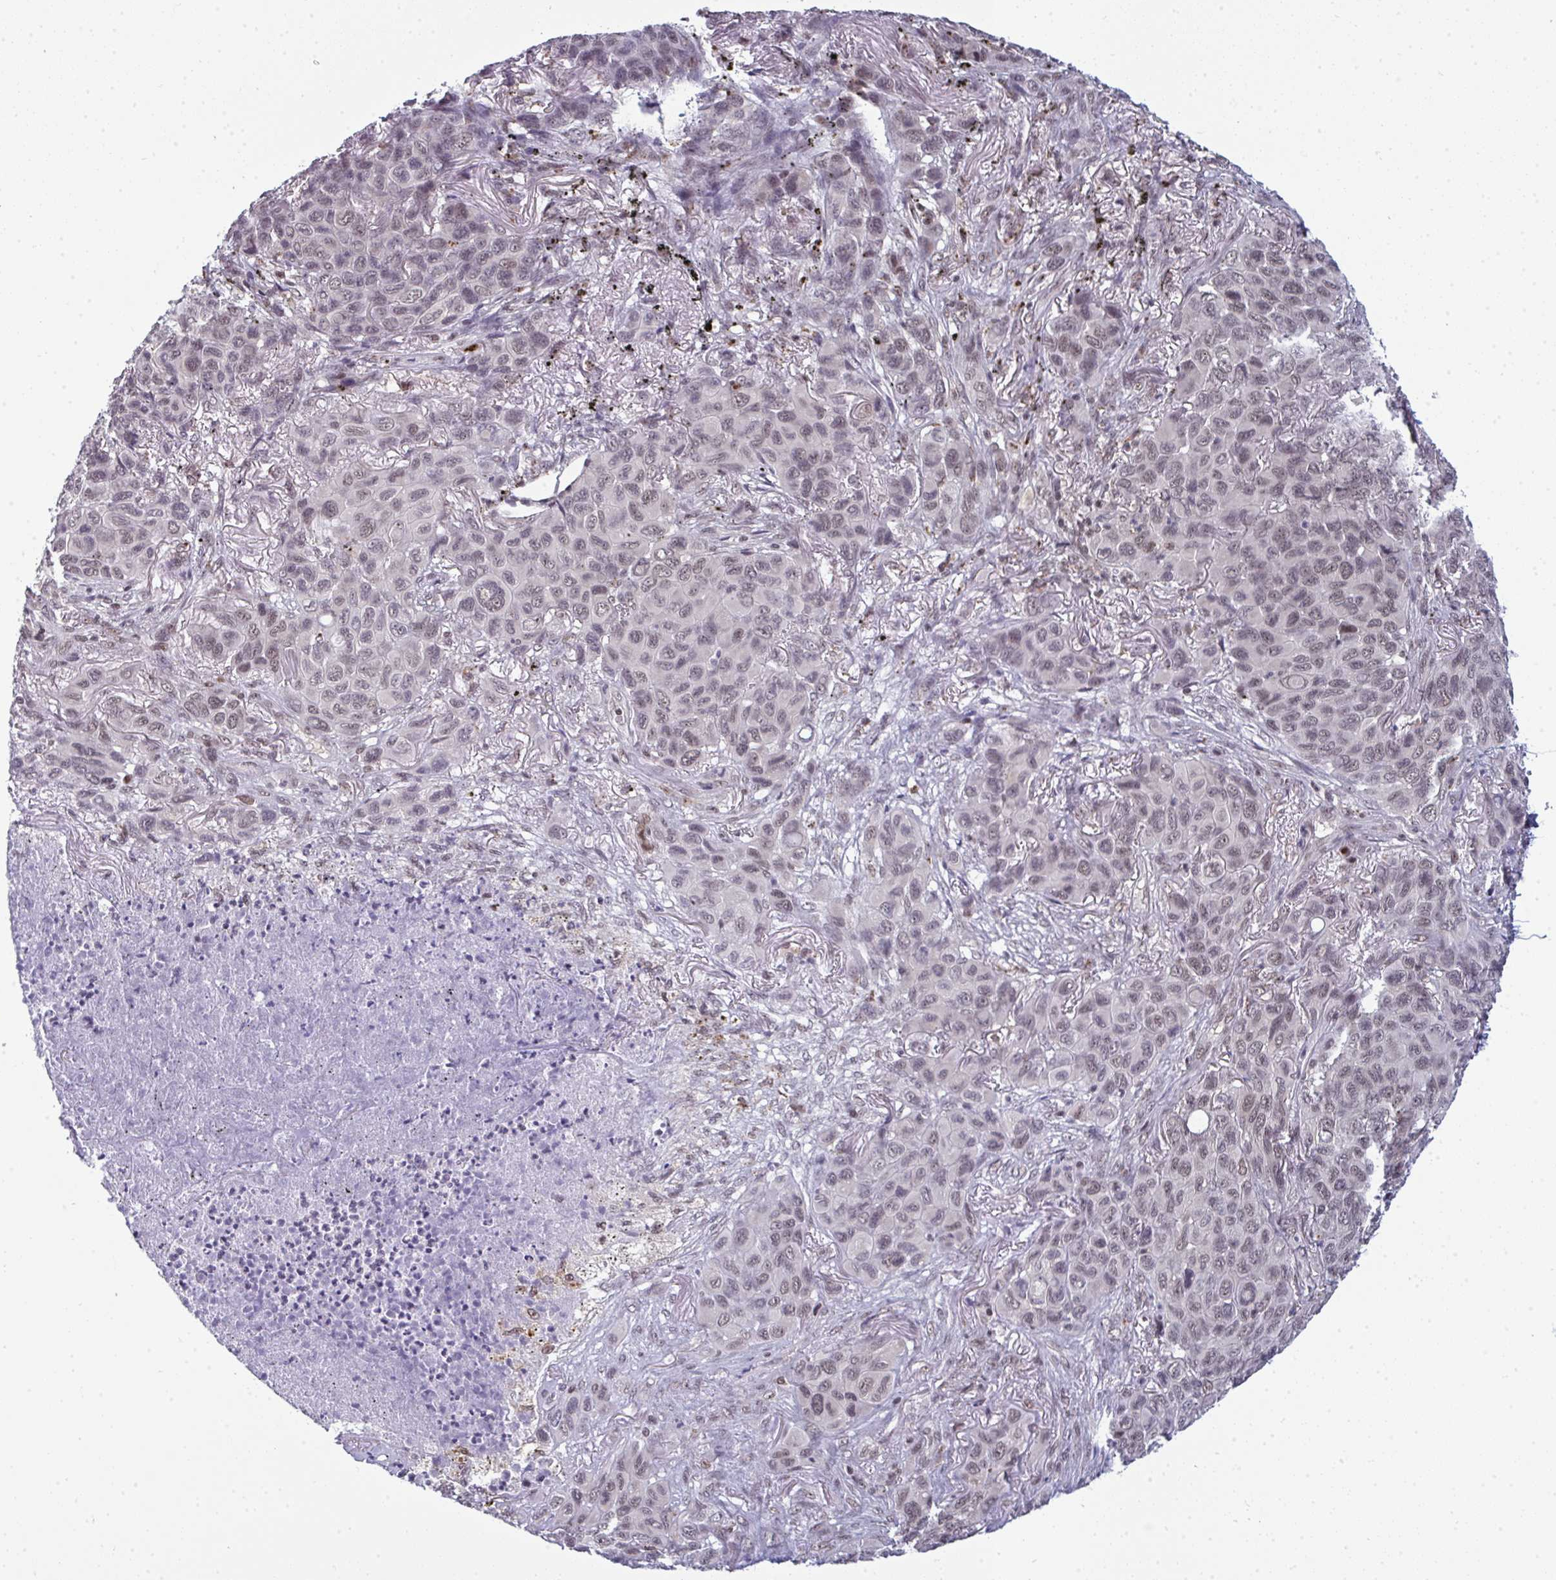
{"staining": {"intensity": "weak", "quantity": "25%-75%", "location": "nuclear"}, "tissue": "melanoma", "cell_type": "Tumor cells", "image_type": "cancer", "snomed": [{"axis": "morphology", "description": "Malignant melanoma, Metastatic site"}, {"axis": "topography", "description": "Lung"}], "caption": "This image exhibits melanoma stained with immunohistochemistry to label a protein in brown. The nuclear of tumor cells show weak positivity for the protein. Nuclei are counter-stained blue.", "gene": "ATF1", "patient": {"sex": "male", "age": 48}}